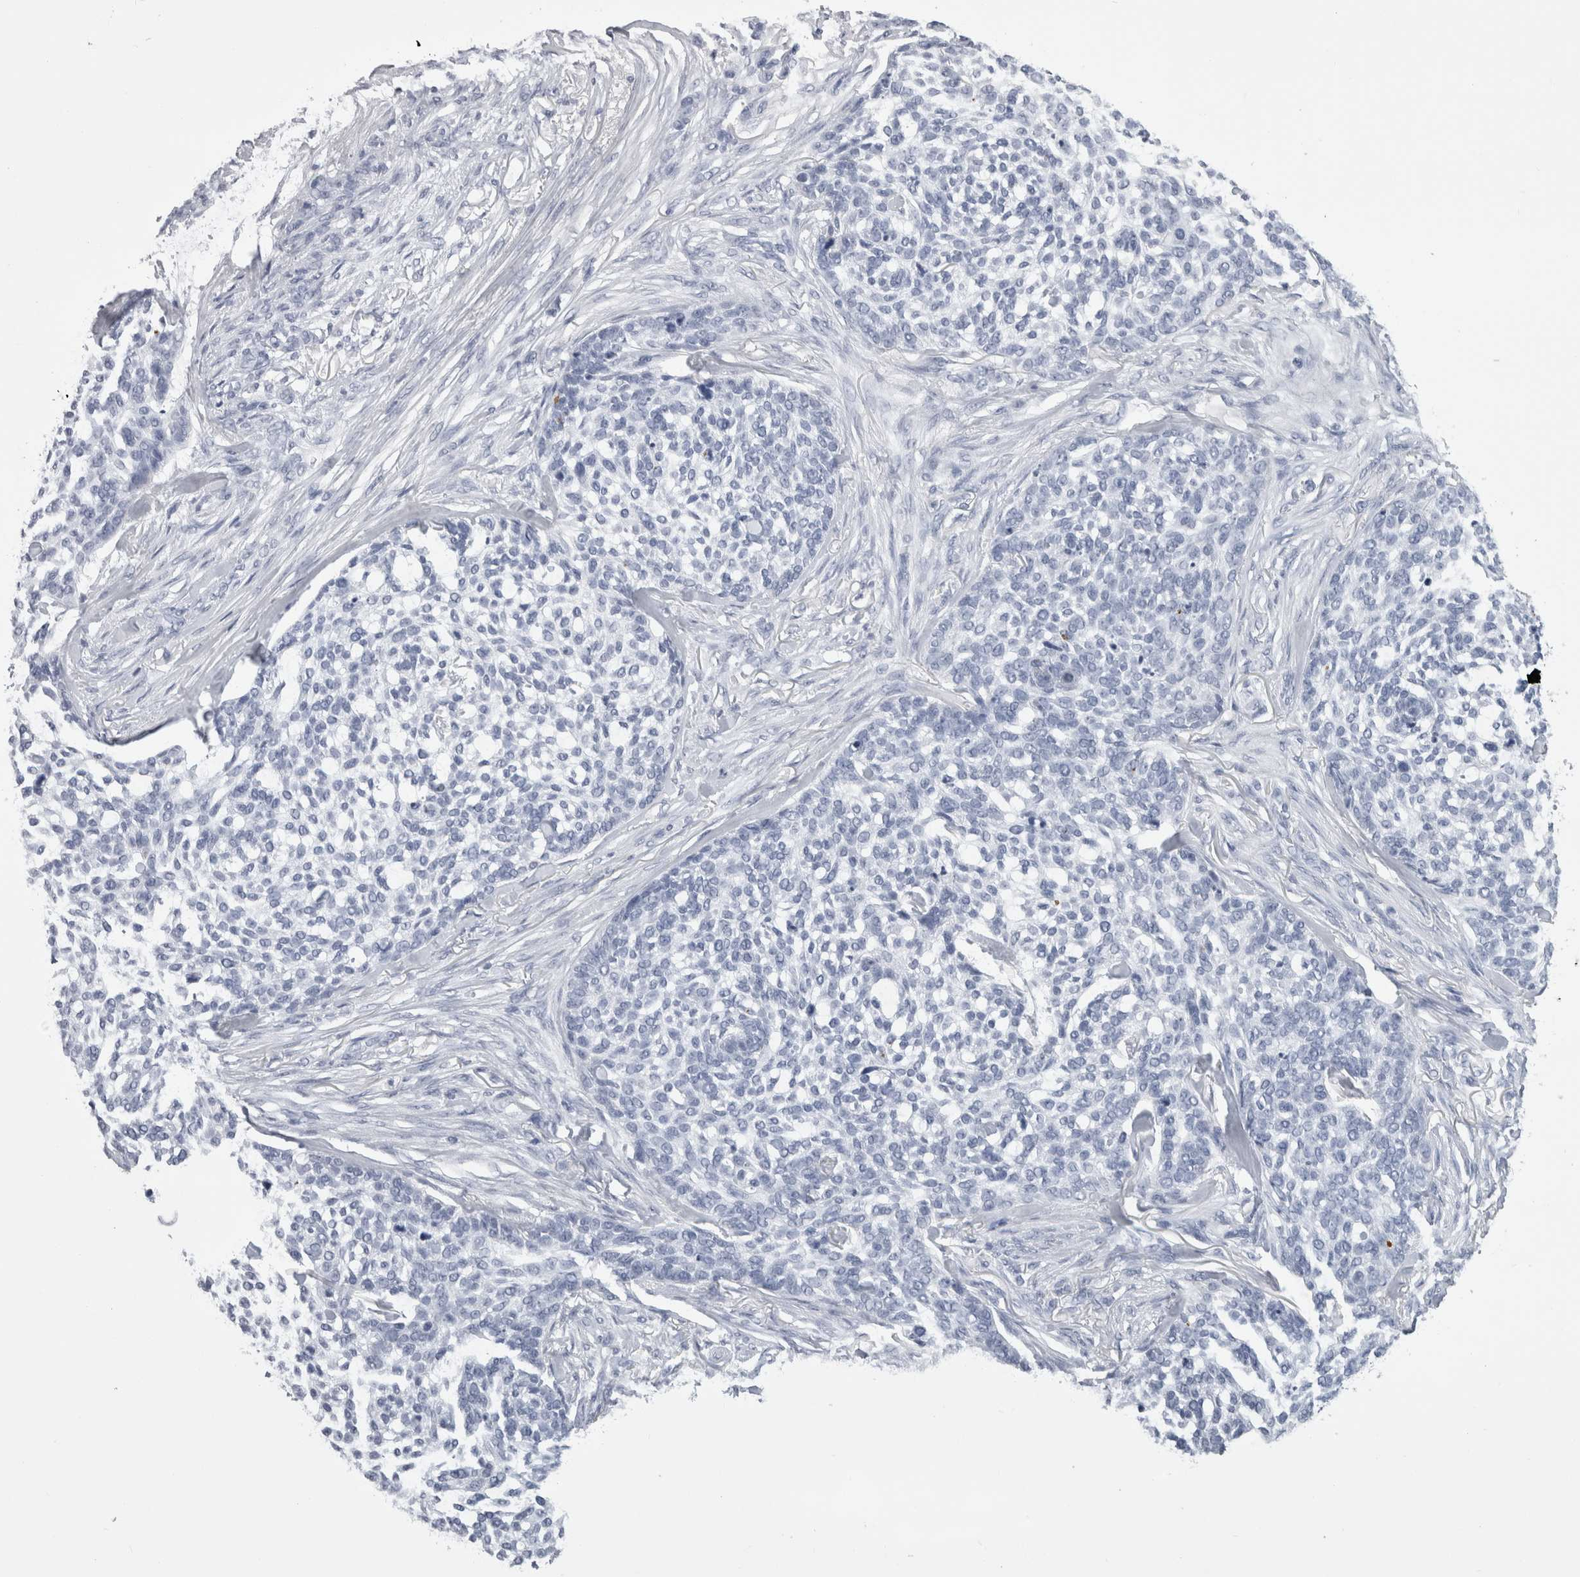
{"staining": {"intensity": "negative", "quantity": "none", "location": "none"}, "tissue": "skin cancer", "cell_type": "Tumor cells", "image_type": "cancer", "snomed": [{"axis": "morphology", "description": "Basal cell carcinoma"}, {"axis": "topography", "description": "Skin"}], "caption": "Tumor cells are negative for protein expression in human skin basal cell carcinoma. (DAB immunohistochemistry, high magnification).", "gene": "ALDH8A1", "patient": {"sex": "female", "age": 64}}